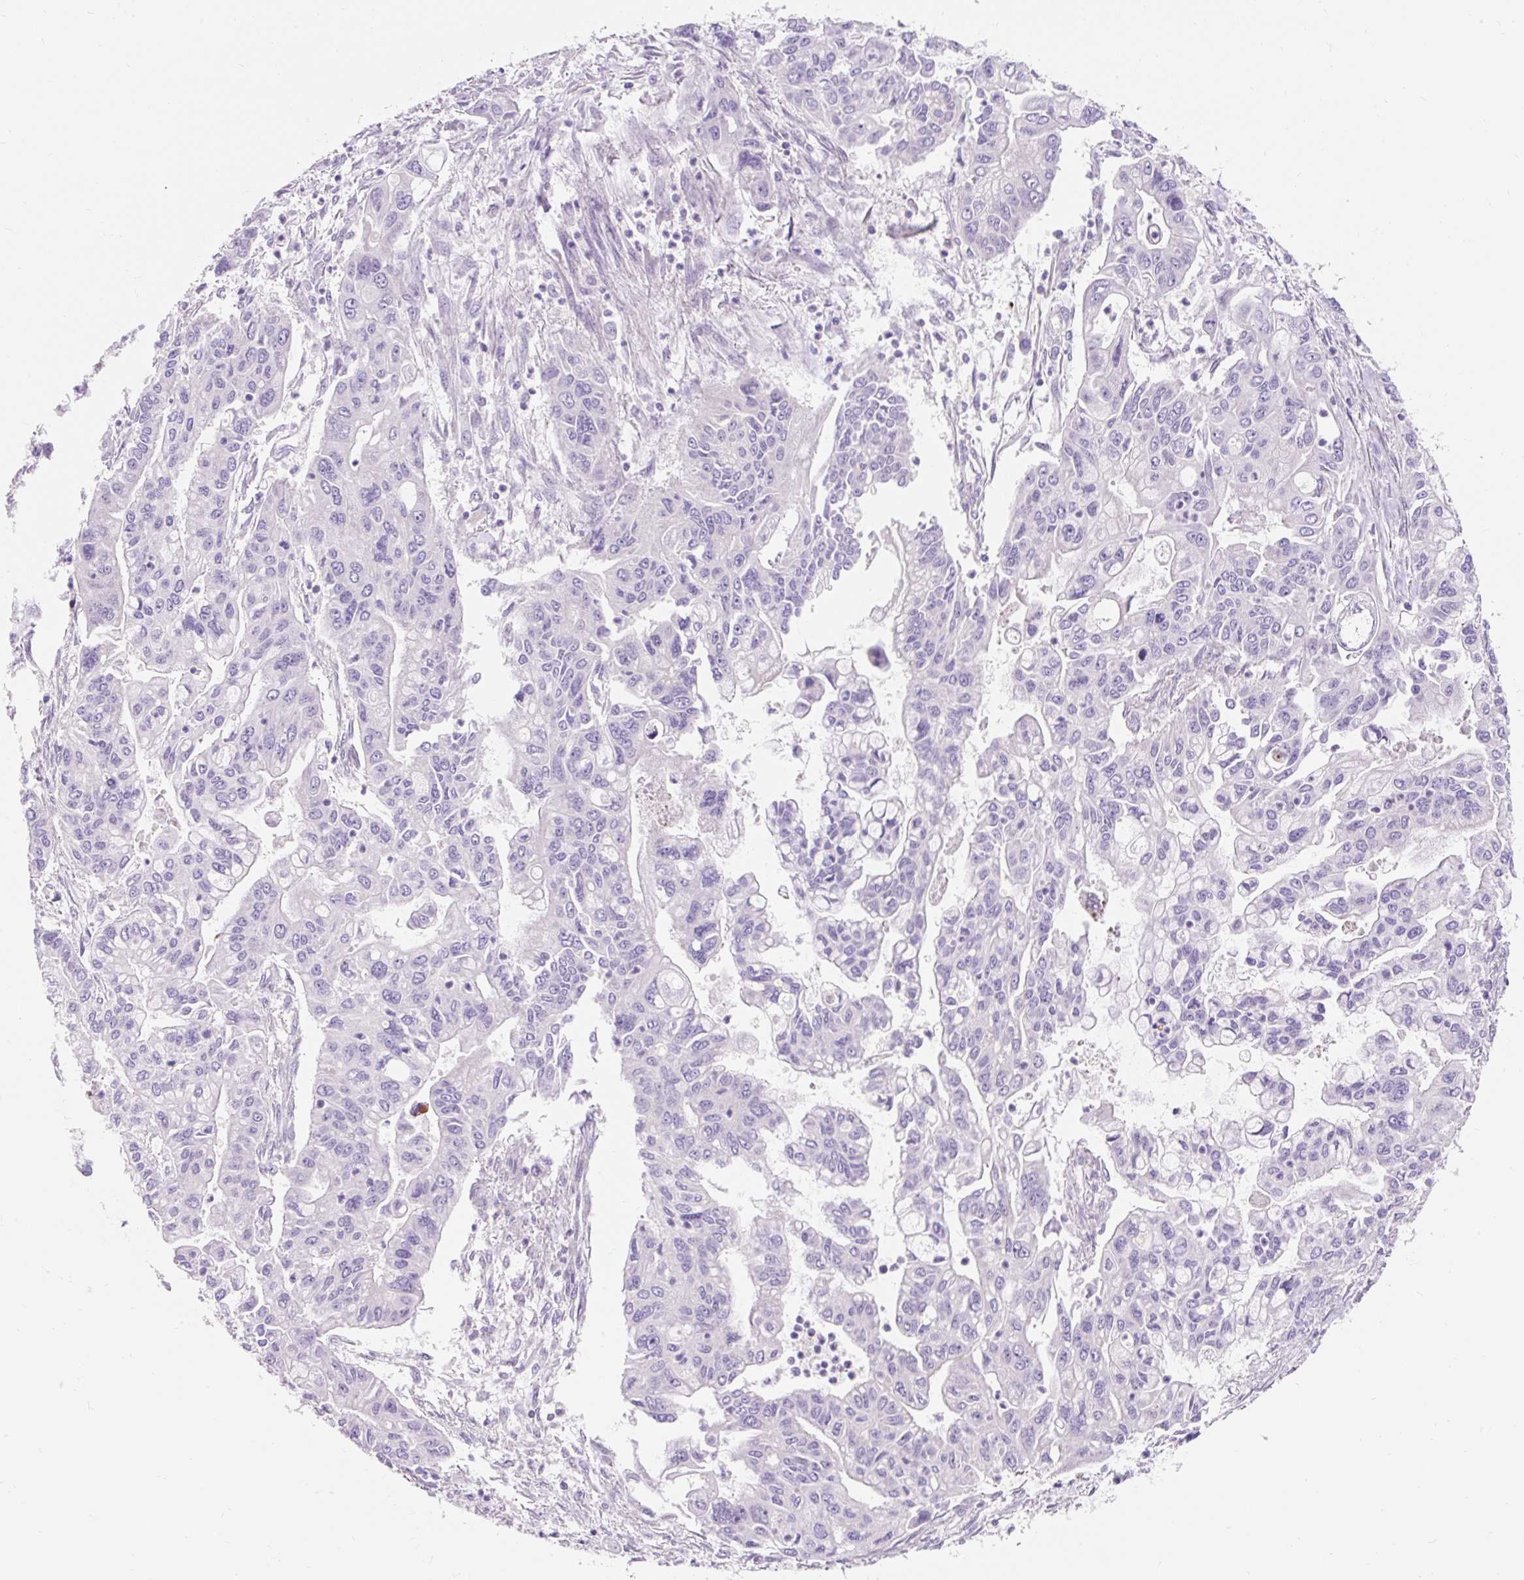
{"staining": {"intensity": "negative", "quantity": "none", "location": "none"}, "tissue": "pancreatic cancer", "cell_type": "Tumor cells", "image_type": "cancer", "snomed": [{"axis": "morphology", "description": "Adenocarcinoma, NOS"}, {"axis": "topography", "description": "Pancreas"}], "caption": "Protein analysis of pancreatic cancer reveals no significant expression in tumor cells.", "gene": "PMAIP1", "patient": {"sex": "male", "age": 62}}